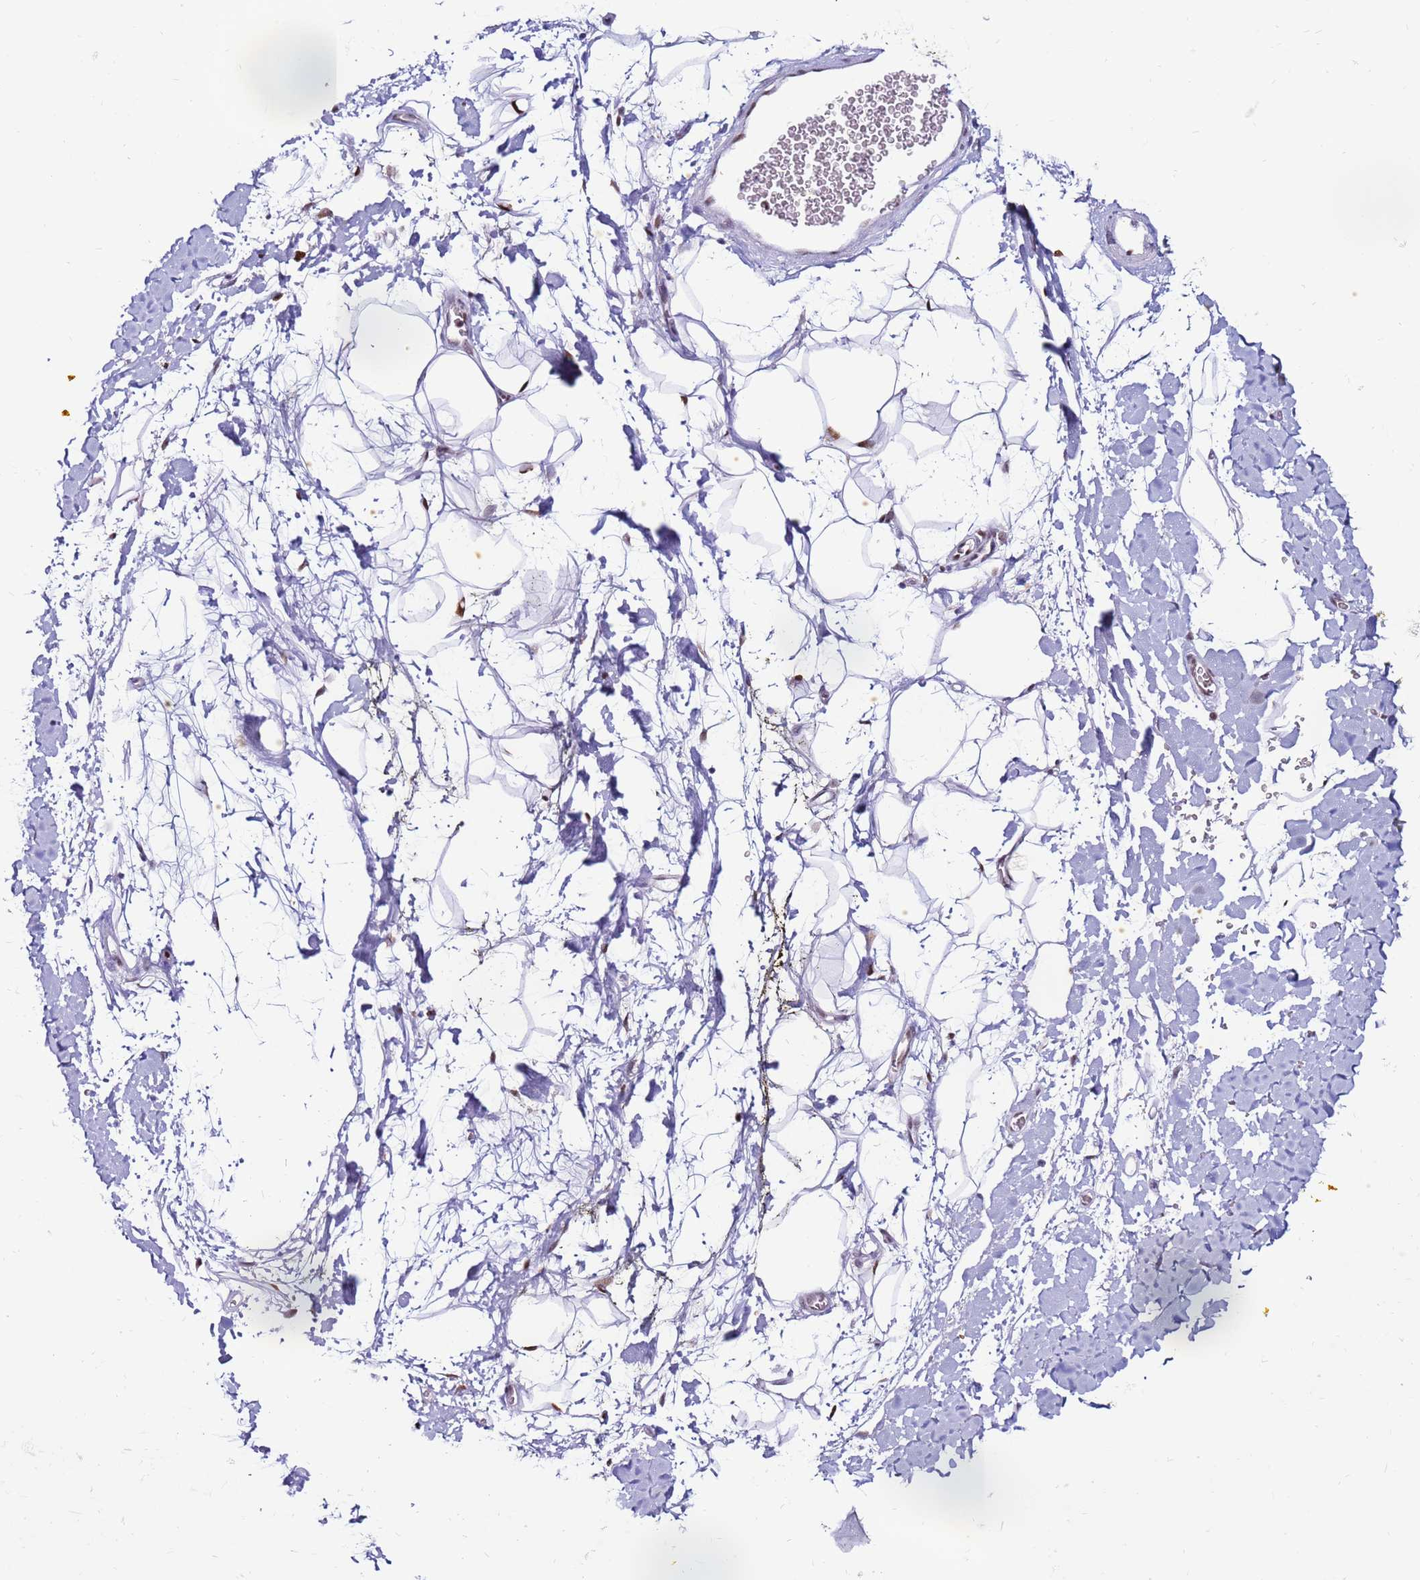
{"staining": {"intensity": "moderate", "quantity": "<25%", "location": "nuclear"}, "tissue": "adipose tissue", "cell_type": "Adipocytes", "image_type": "normal", "snomed": [{"axis": "morphology", "description": "Normal tissue, NOS"}, {"axis": "morphology", "description": "Adenocarcinoma, NOS"}, {"axis": "topography", "description": "Pancreas"}, {"axis": "topography", "description": "Peripheral nerve tissue"}], "caption": "Moderate nuclear staining for a protein is appreciated in about <25% of adipocytes of unremarkable adipose tissue using immunohistochemistry (IHC).", "gene": "KPNA4", "patient": {"sex": "male", "age": 59}}